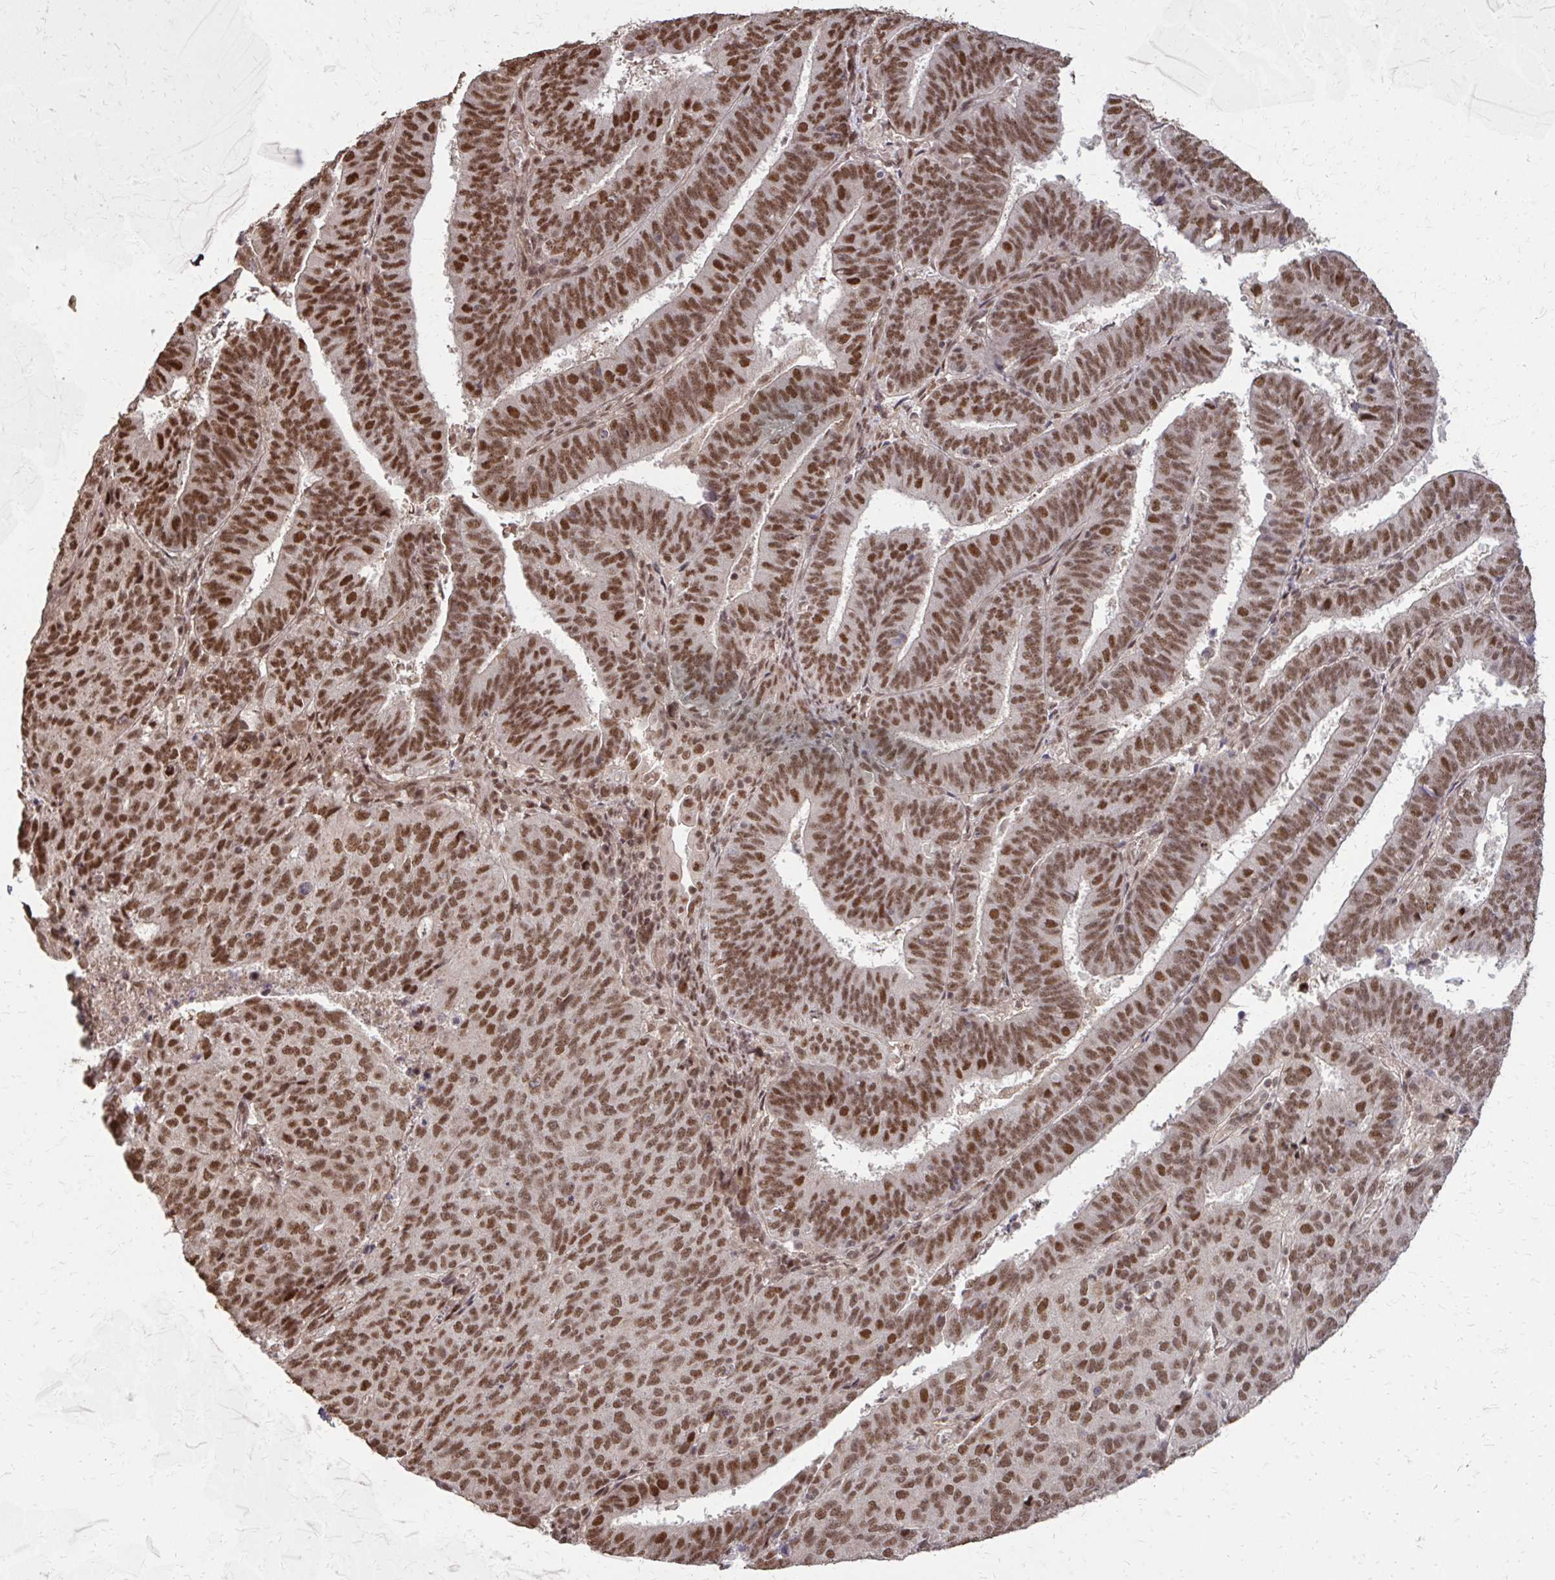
{"staining": {"intensity": "moderate", "quantity": ">75%", "location": "nuclear"}, "tissue": "endometrial cancer", "cell_type": "Tumor cells", "image_type": "cancer", "snomed": [{"axis": "morphology", "description": "Adenocarcinoma, NOS"}, {"axis": "topography", "description": "Endometrium"}], "caption": "Immunohistochemistry (IHC) of human endometrial cancer shows medium levels of moderate nuclear expression in about >75% of tumor cells.", "gene": "SS18", "patient": {"sex": "female", "age": 82}}